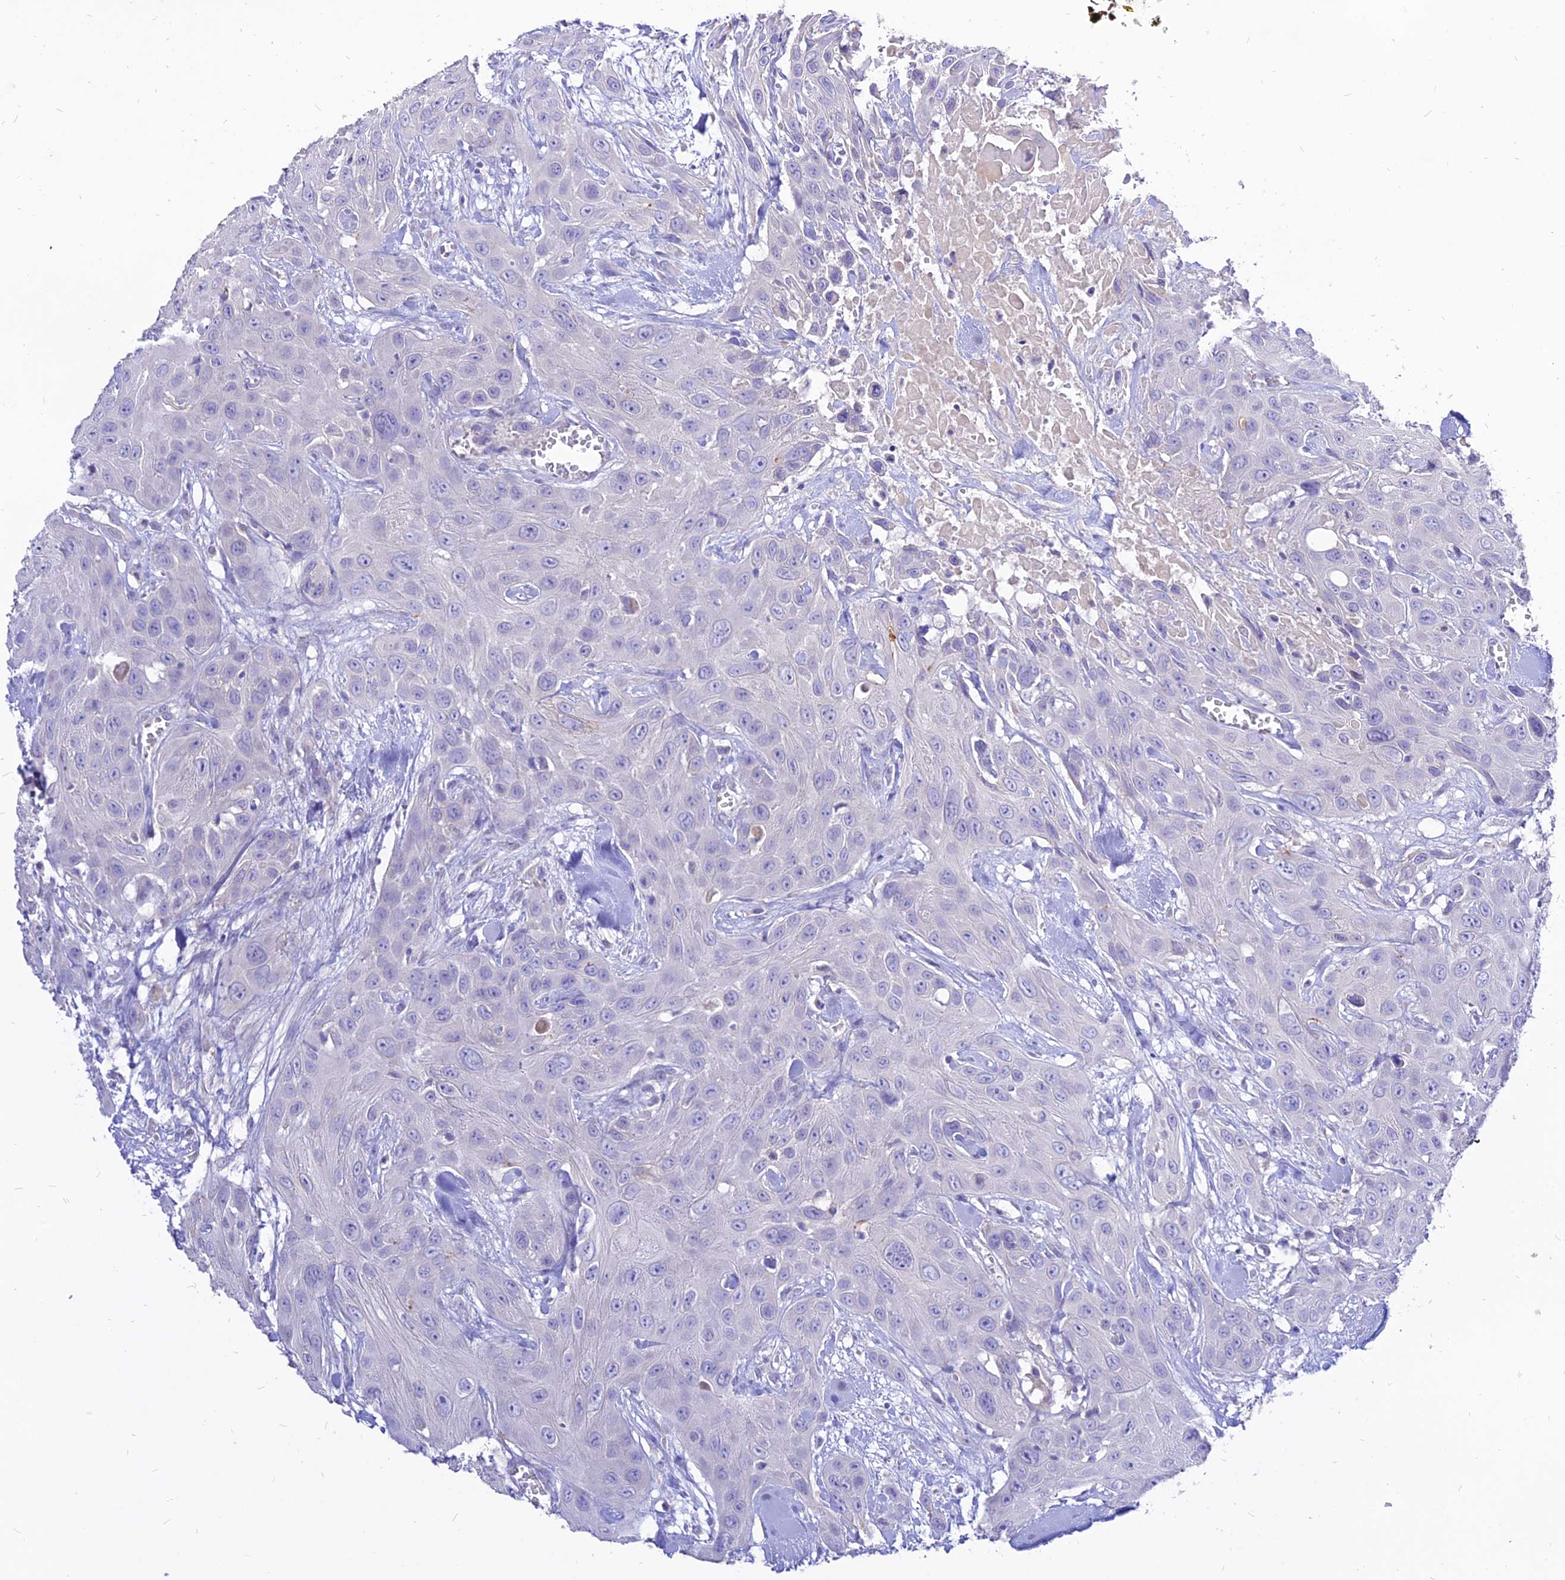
{"staining": {"intensity": "negative", "quantity": "none", "location": "none"}, "tissue": "head and neck cancer", "cell_type": "Tumor cells", "image_type": "cancer", "snomed": [{"axis": "morphology", "description": "Squamous cell carcinoma, NOS"}, {"axis": "topography", "description": "Head-Neck"}], "caption": "The photomicrograph shows no staining of tumor cells in head and neck cancer.", "gene": "CZIB", "patient": {"sex": "male", "age": 81}}